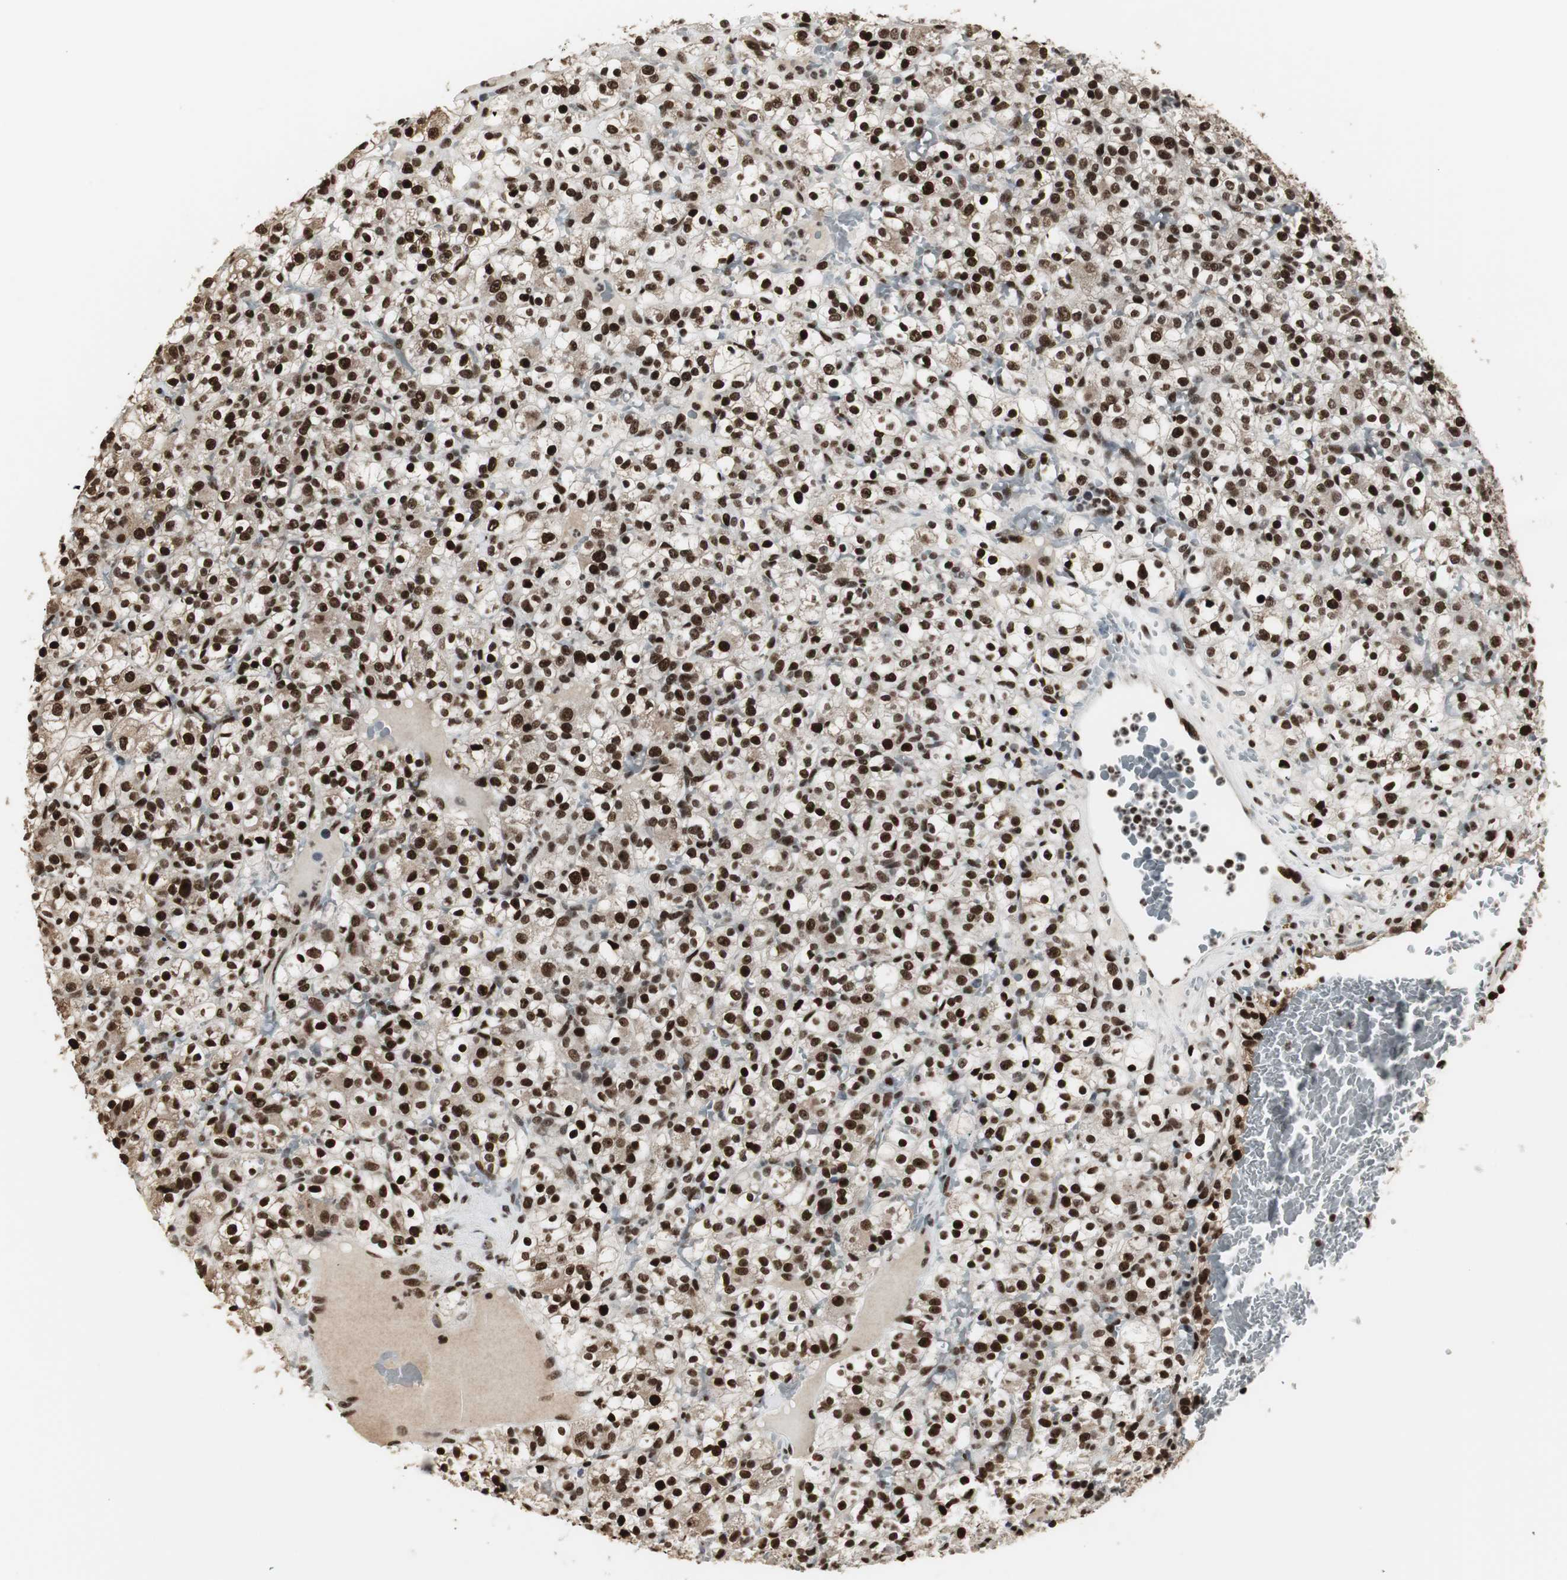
{"staining": {"intensity": "strong", "quantity": ">75%", "location": "nuclear"}, "tissue": "renal cancer", "cell_type": "Tumor cells", "image_type": "cancer", "snomed": [{"axis": "morphology", "description": "Normal tissue, NOS"}, {"axis": "morphology", "description": "Adenocarcinoma, NOS"}, {"axis": "topography", "description": "Kidney"}], "caption": "DAB (3,3'-diaminobenzidine) immunohistochemical staining of renal adenocarcinoma demonstrates strong nuclear protein positivity in about >75% of tumor cells.", "gene": "PARN", "patient": {"sex": "female", "age": 72}}